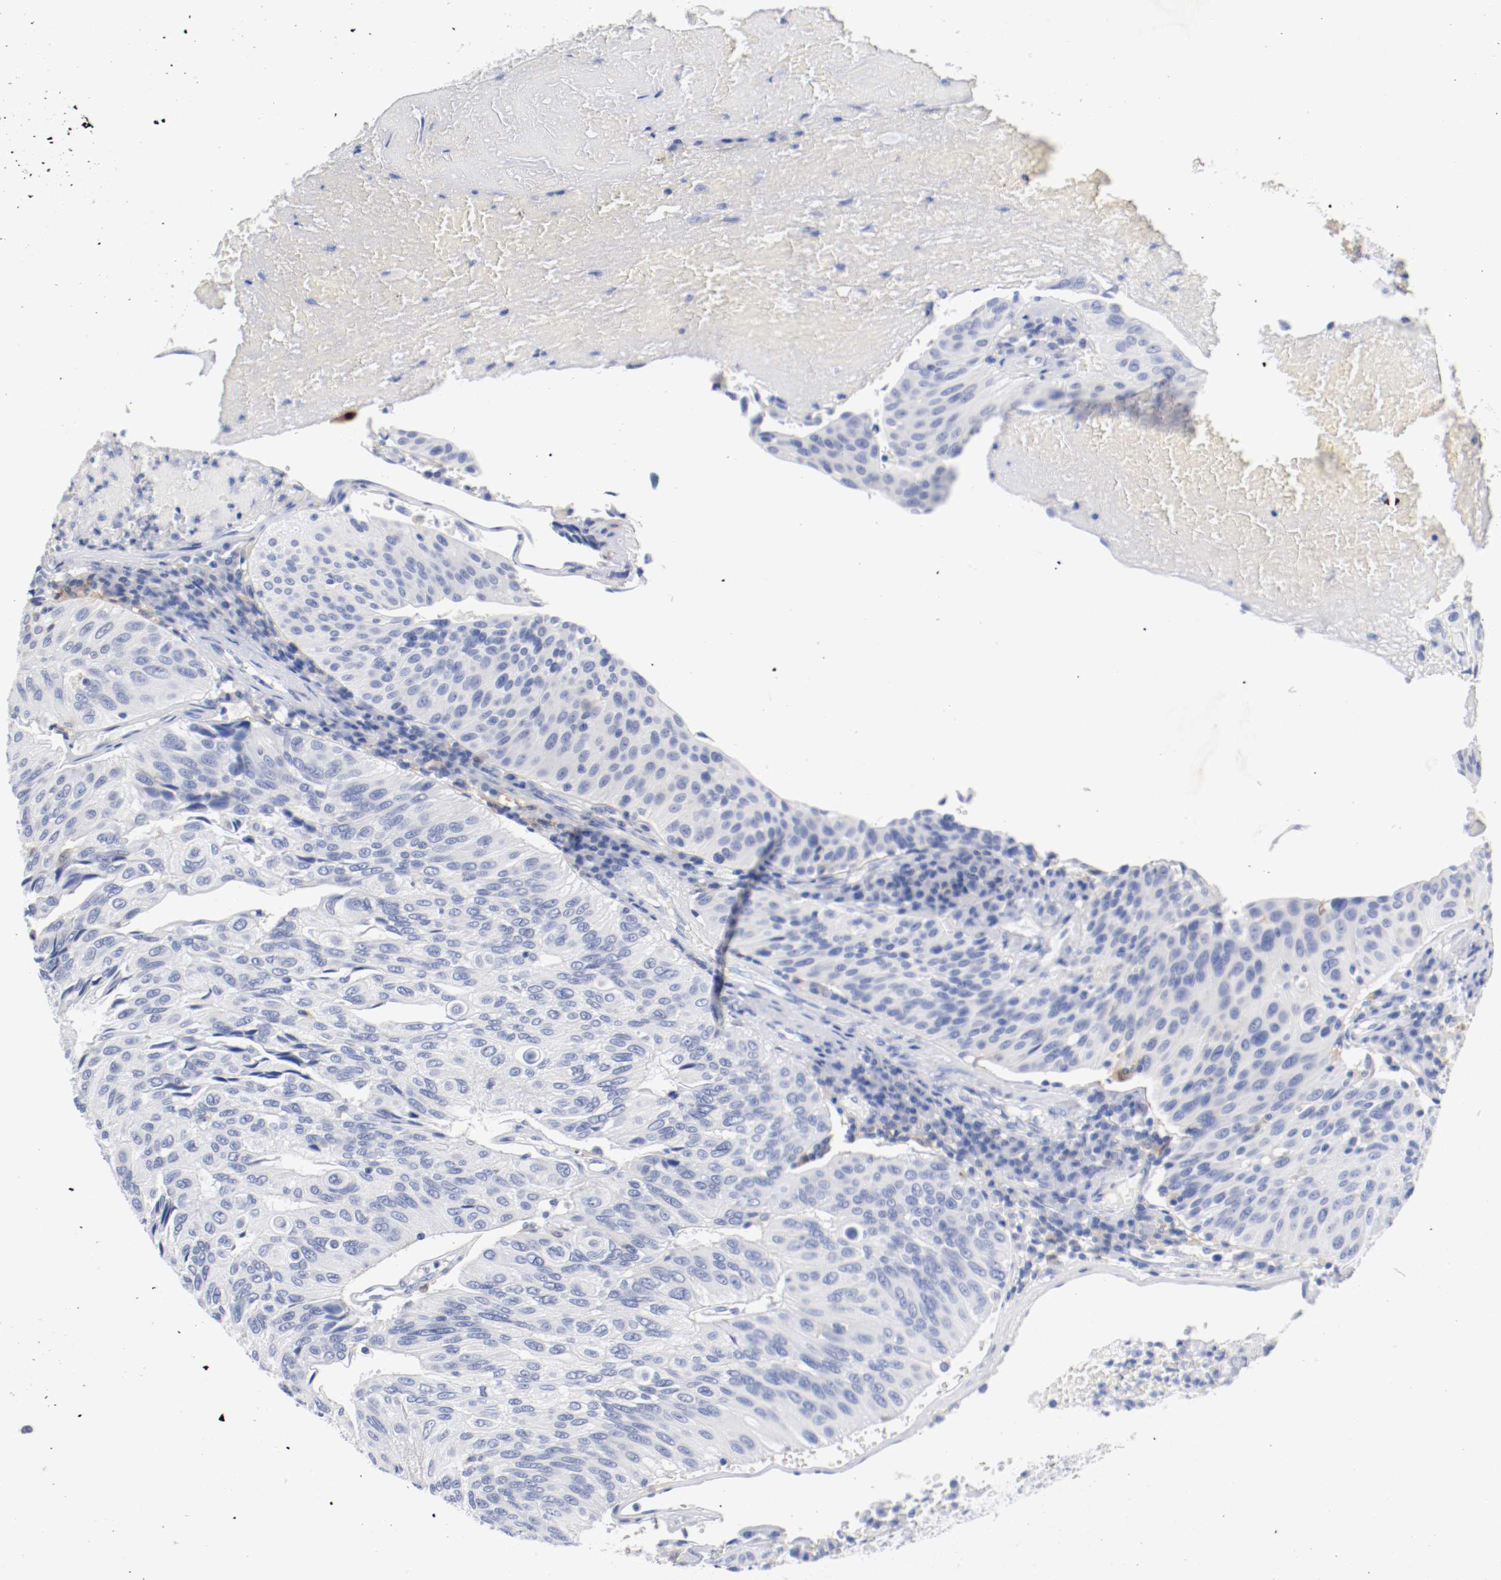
{"staining": {"intensity": "negative", "quantity": "none", "location": "none"}, "tissue": "urothelial cancer", "cell_type": "Tumor cells", "image_type": "cancer", "snomed": [{"axis": "morphology", "description": "Urothelial carcinoma, High grade"}, {"axis": "topography", "description": "Urinary bladder"}], "caption": "Immunohistochemistry micrograph of urothelial carcinoma (high-grade) stained for a protein (brown), which shows no positivity in tumor cells.", "gene": "FGFBP1", "patient": {"sex": "male", "age": 66}}